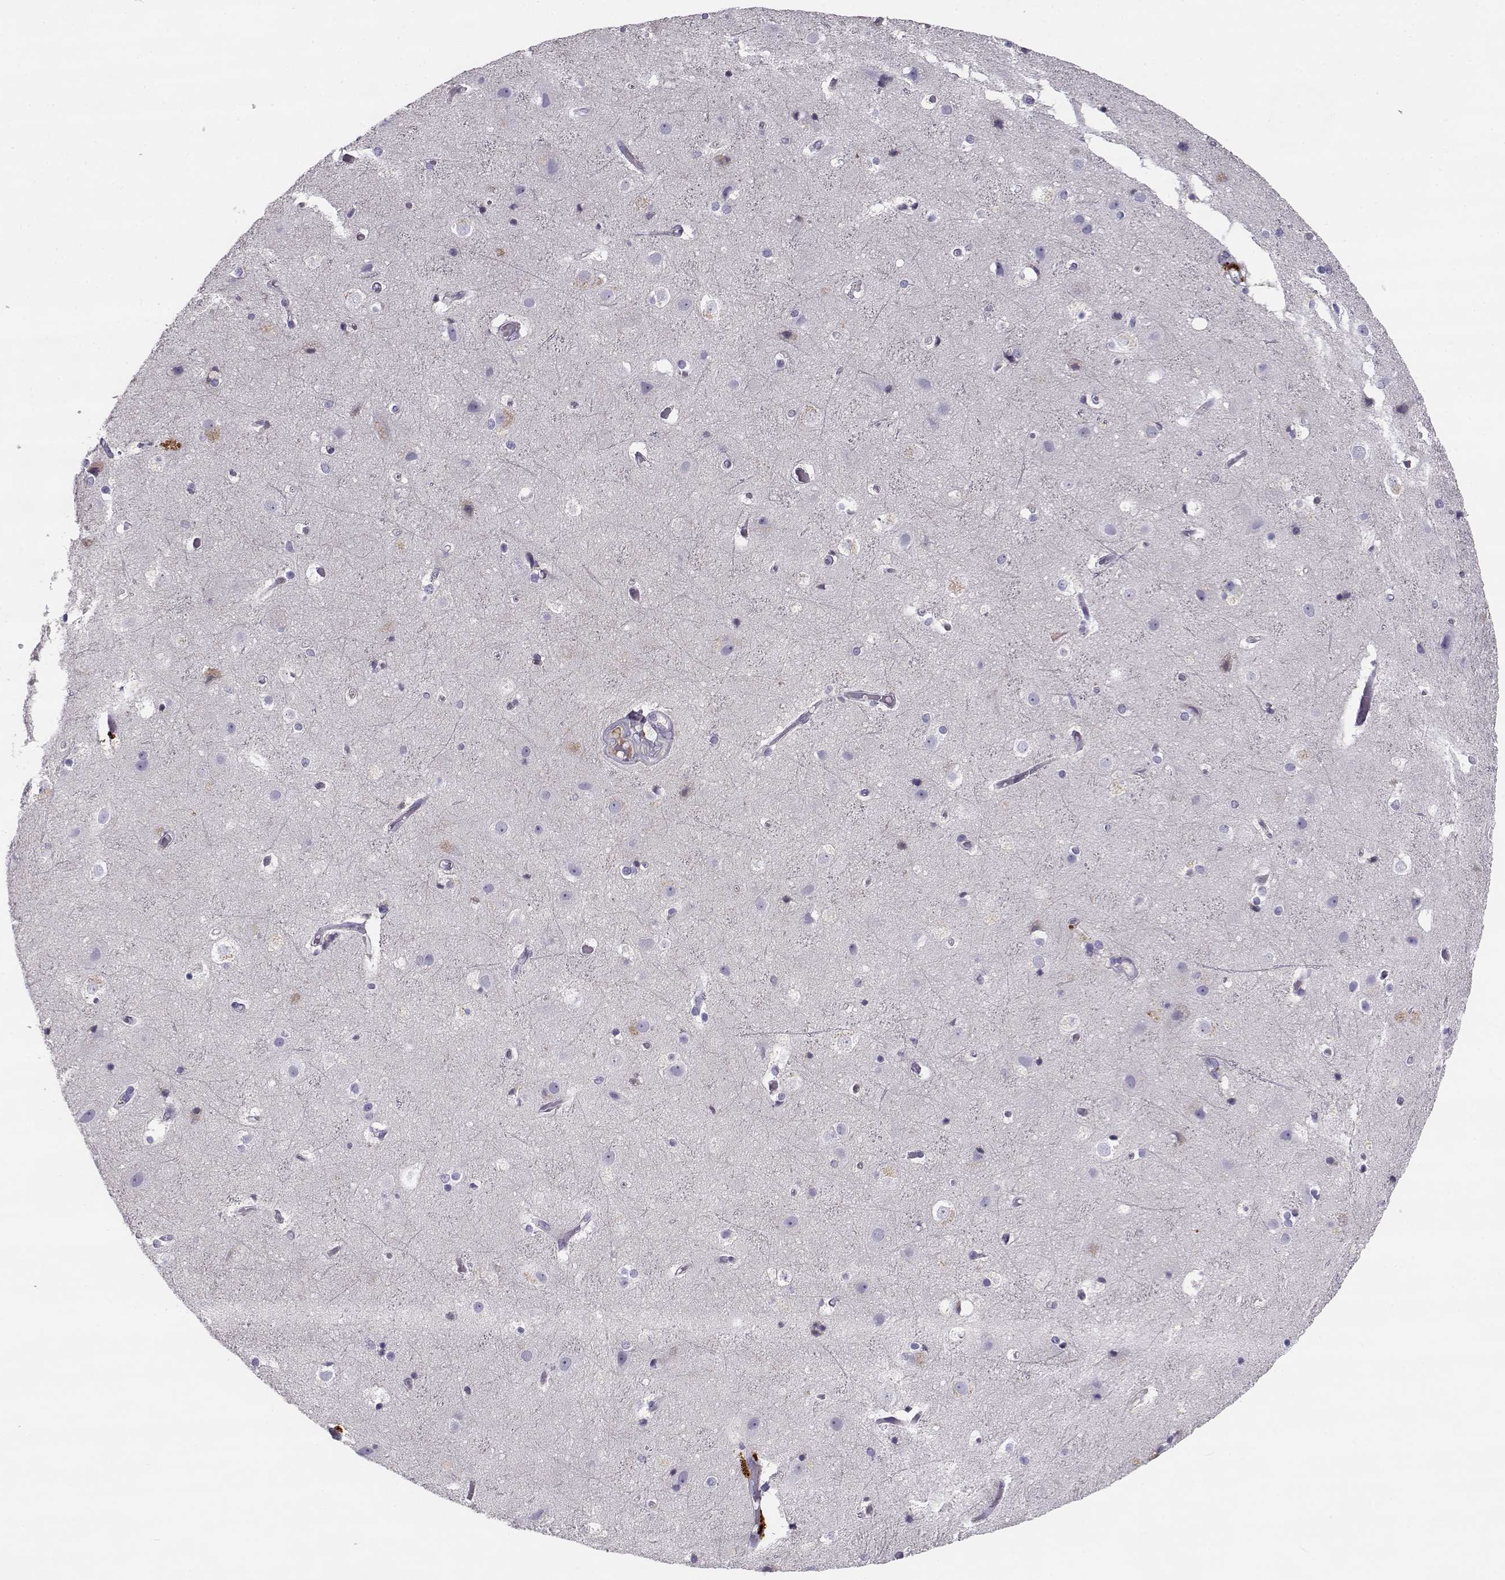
{"staining": {"intensity": "negative", "quantity": "none", "location": "none"}, "tissue": "cerebral cortex", "cell_type": "Endothelial cells", "image_type": "normal", "snomed": [{"axis": "morphology", "description": "Normal tissue, NOS"}, {"axis": "topography", "description": "Cerebral cortex"}], "caption": "Endothelial cells are negative for protein expression in benign human cerebral cortex.", "gene": "SLCO6A1", "patient": {"sex": "female", "age": 52}}